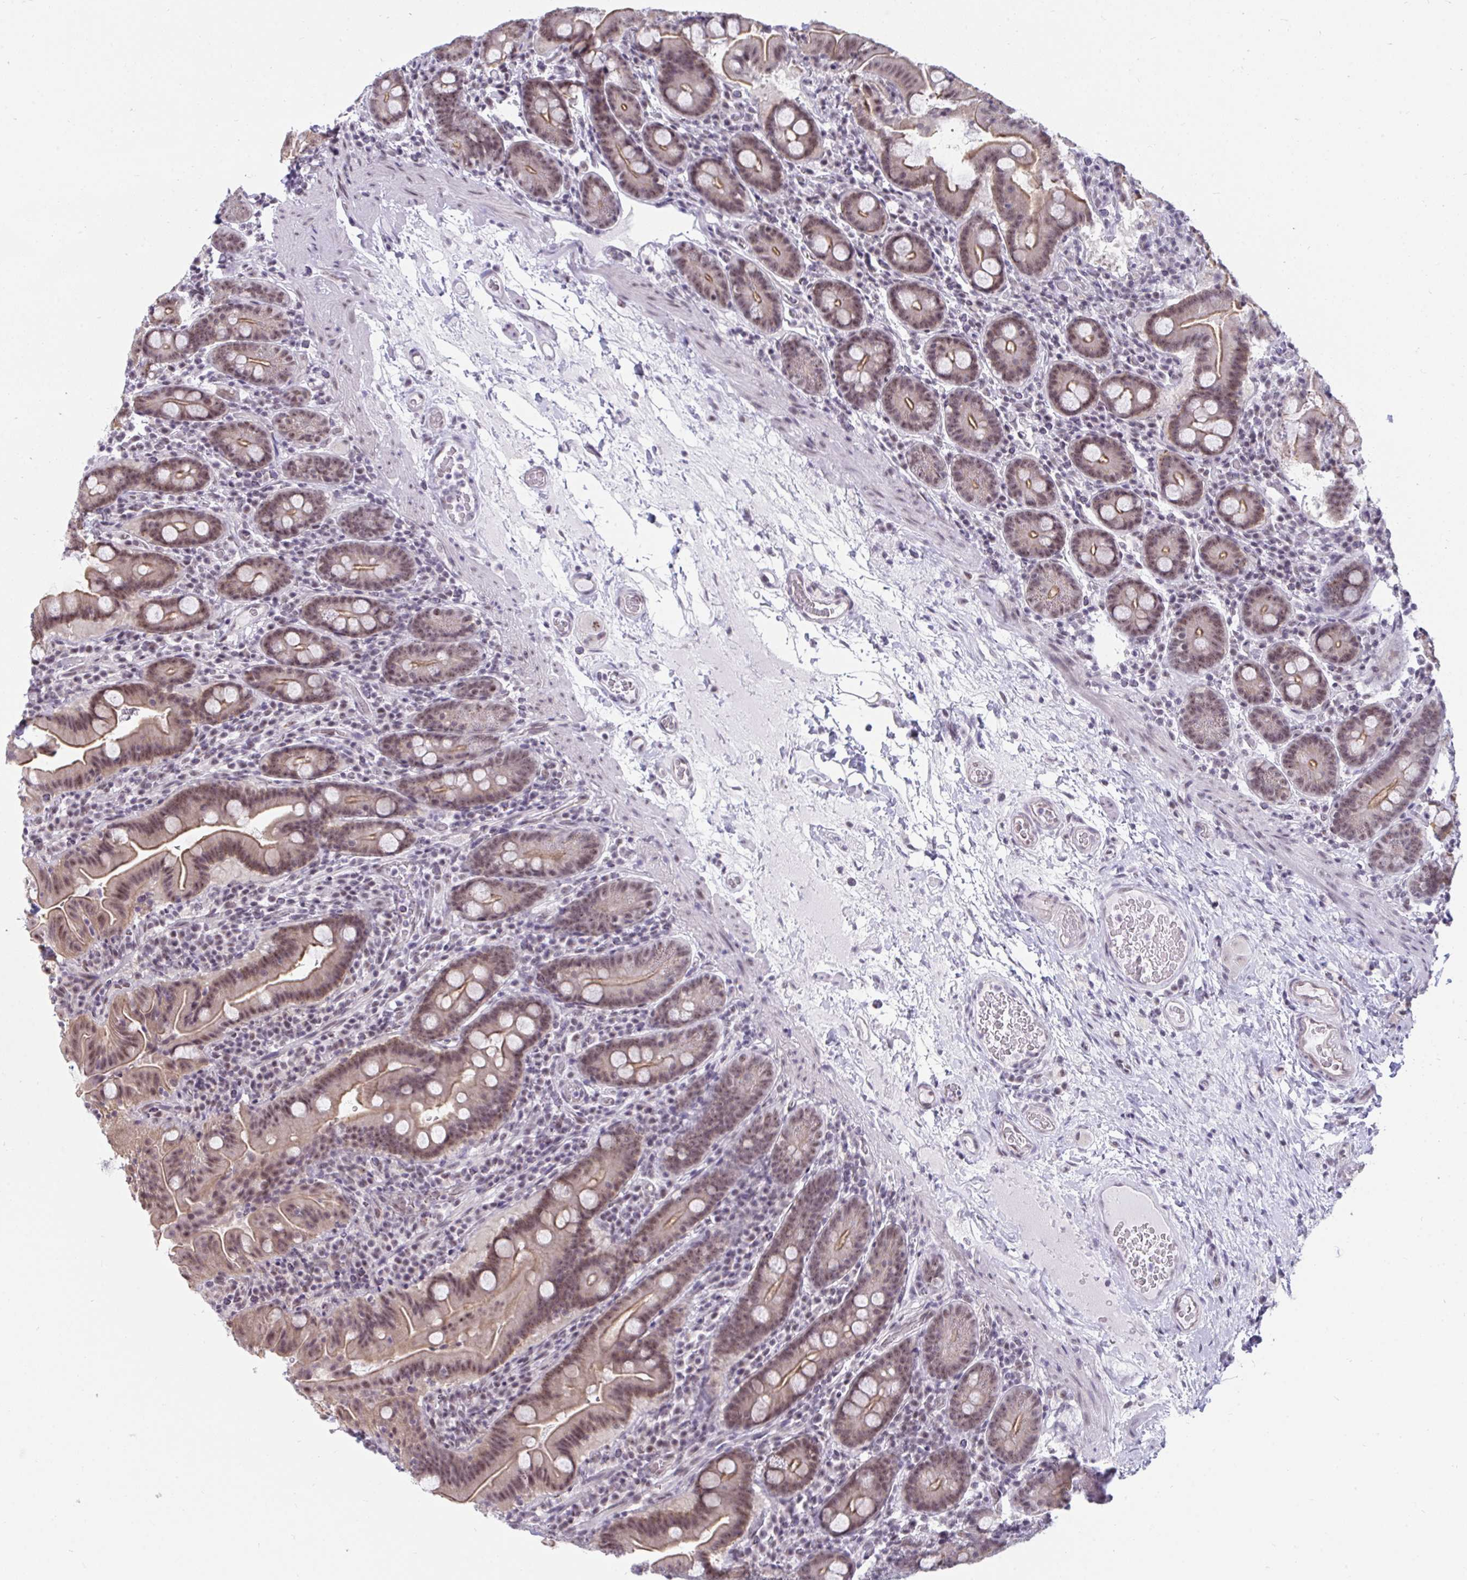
{"staining": {"intensity": "moderate", "quantity": "25%-75%", "location": "cytoplasmic/membranous,nuclear"}, "tissue": "small intestine", "cell_type": "Glandular cells", "image_type": "normal", "snomed": [{"axis": "morphology", "description": "Normal tissue, NOS"}, {"axis": "topography", "description": "Small intestine"}], "caption": "Small intestine stained with immunohistochemistry reveals moderate cytoplasmic/membranous,nuclear positivity in about 25%-75% of glandular cells. Nuclei are stained in blue.", "gene": "PRR14", "patient": {"sex": "male", "age": 26}}